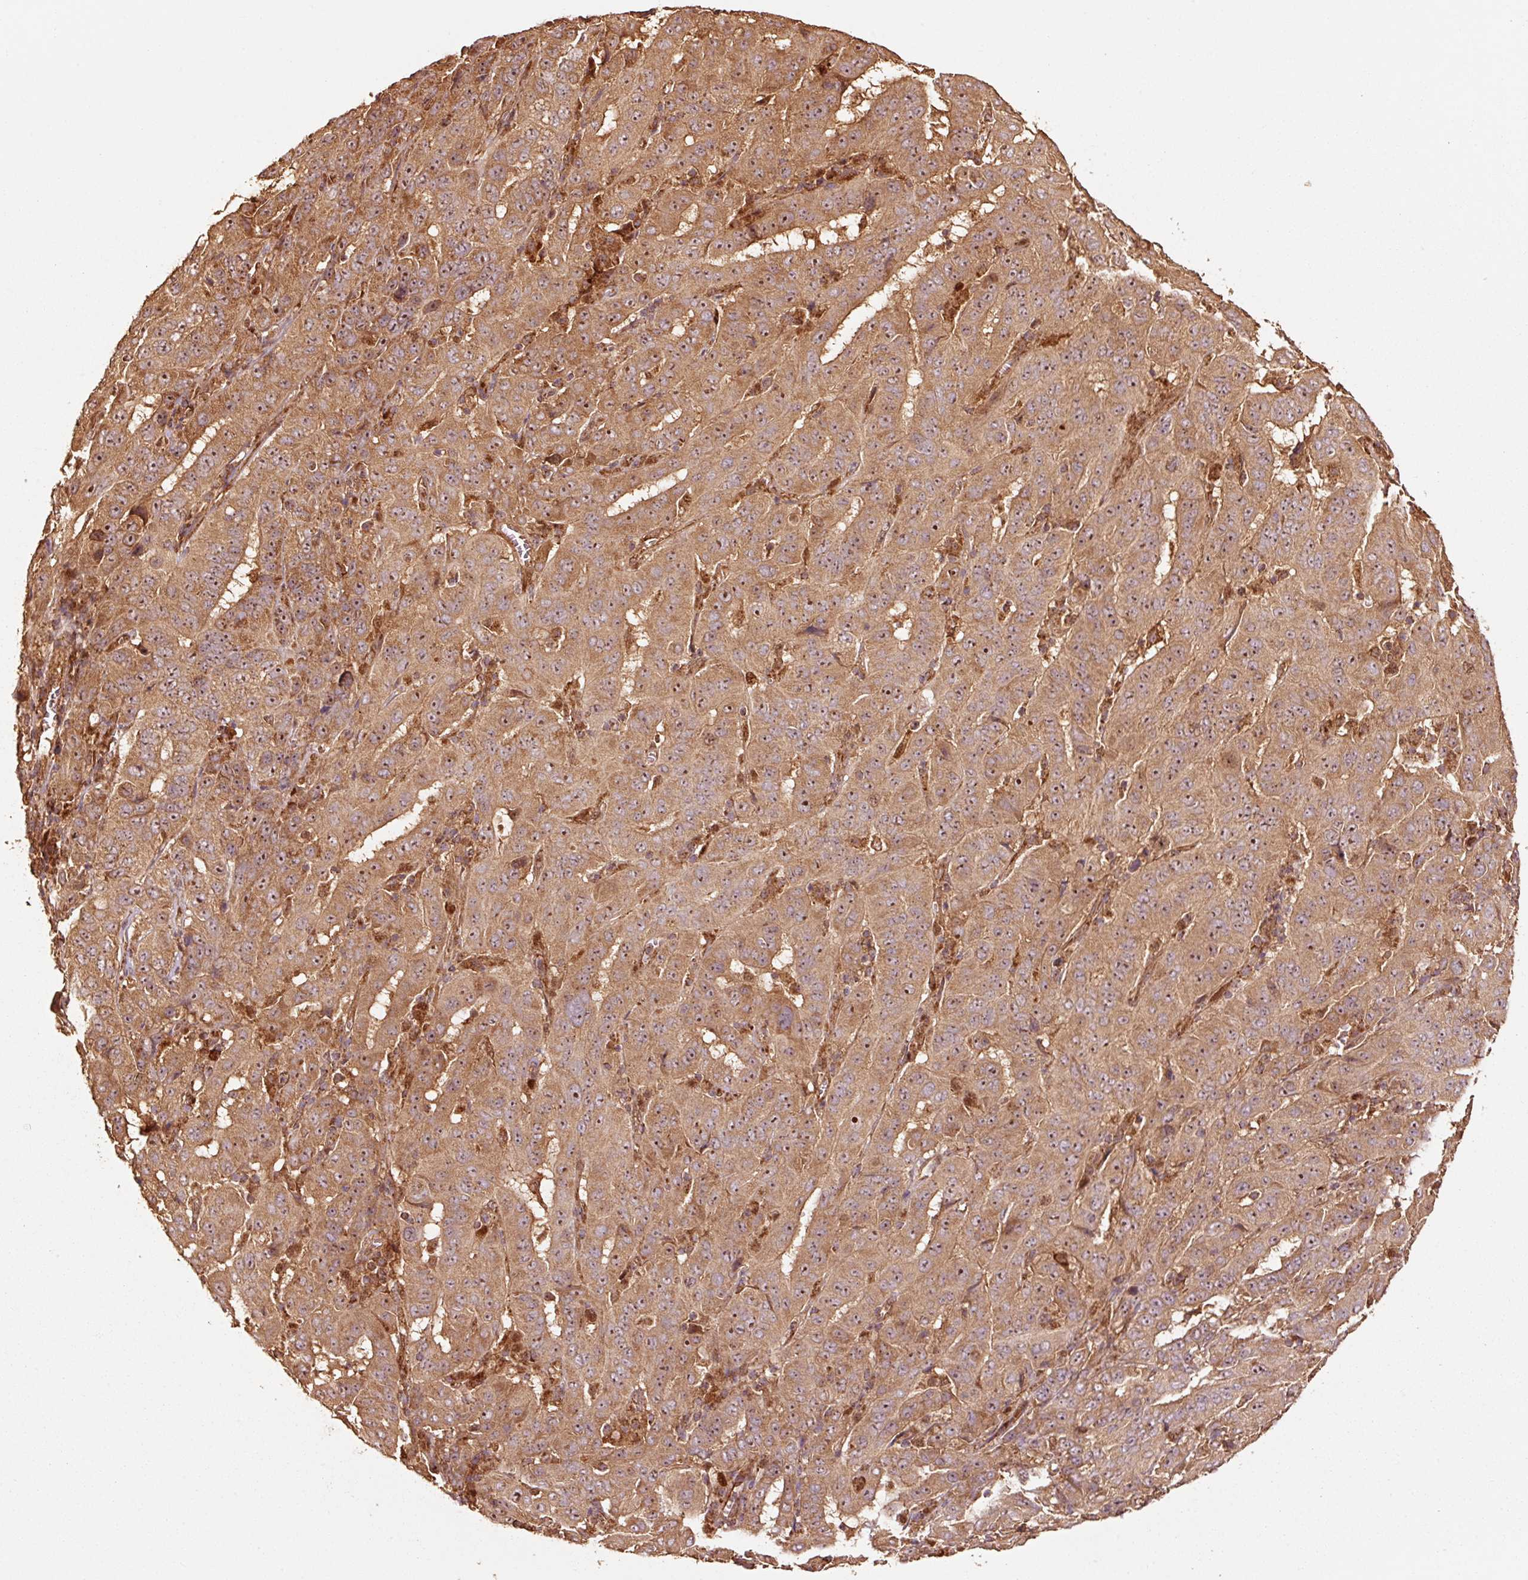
{"staining": {"intensity": "moderate", "quantity": ">75%", "location": "cytoplasmic/membranous"}, "tissue": "pancreatic cancer", "cell_type": "Tumor cells", "image_type": "cancer", "snomed": [{"axis": "morphology", "description": "Adenocarcinoma, NOS"}, {"axis": "topography", "description": "Pancreas"}], "caption": "Pancreatic adenocarcinoma stained with a brown dye exhibits moderate cytoplasmic/membranous positive expression in approximately >75% of tumor cells.", "gene": "MRPL16", "patient": {"sex": "male", "age": 63}}